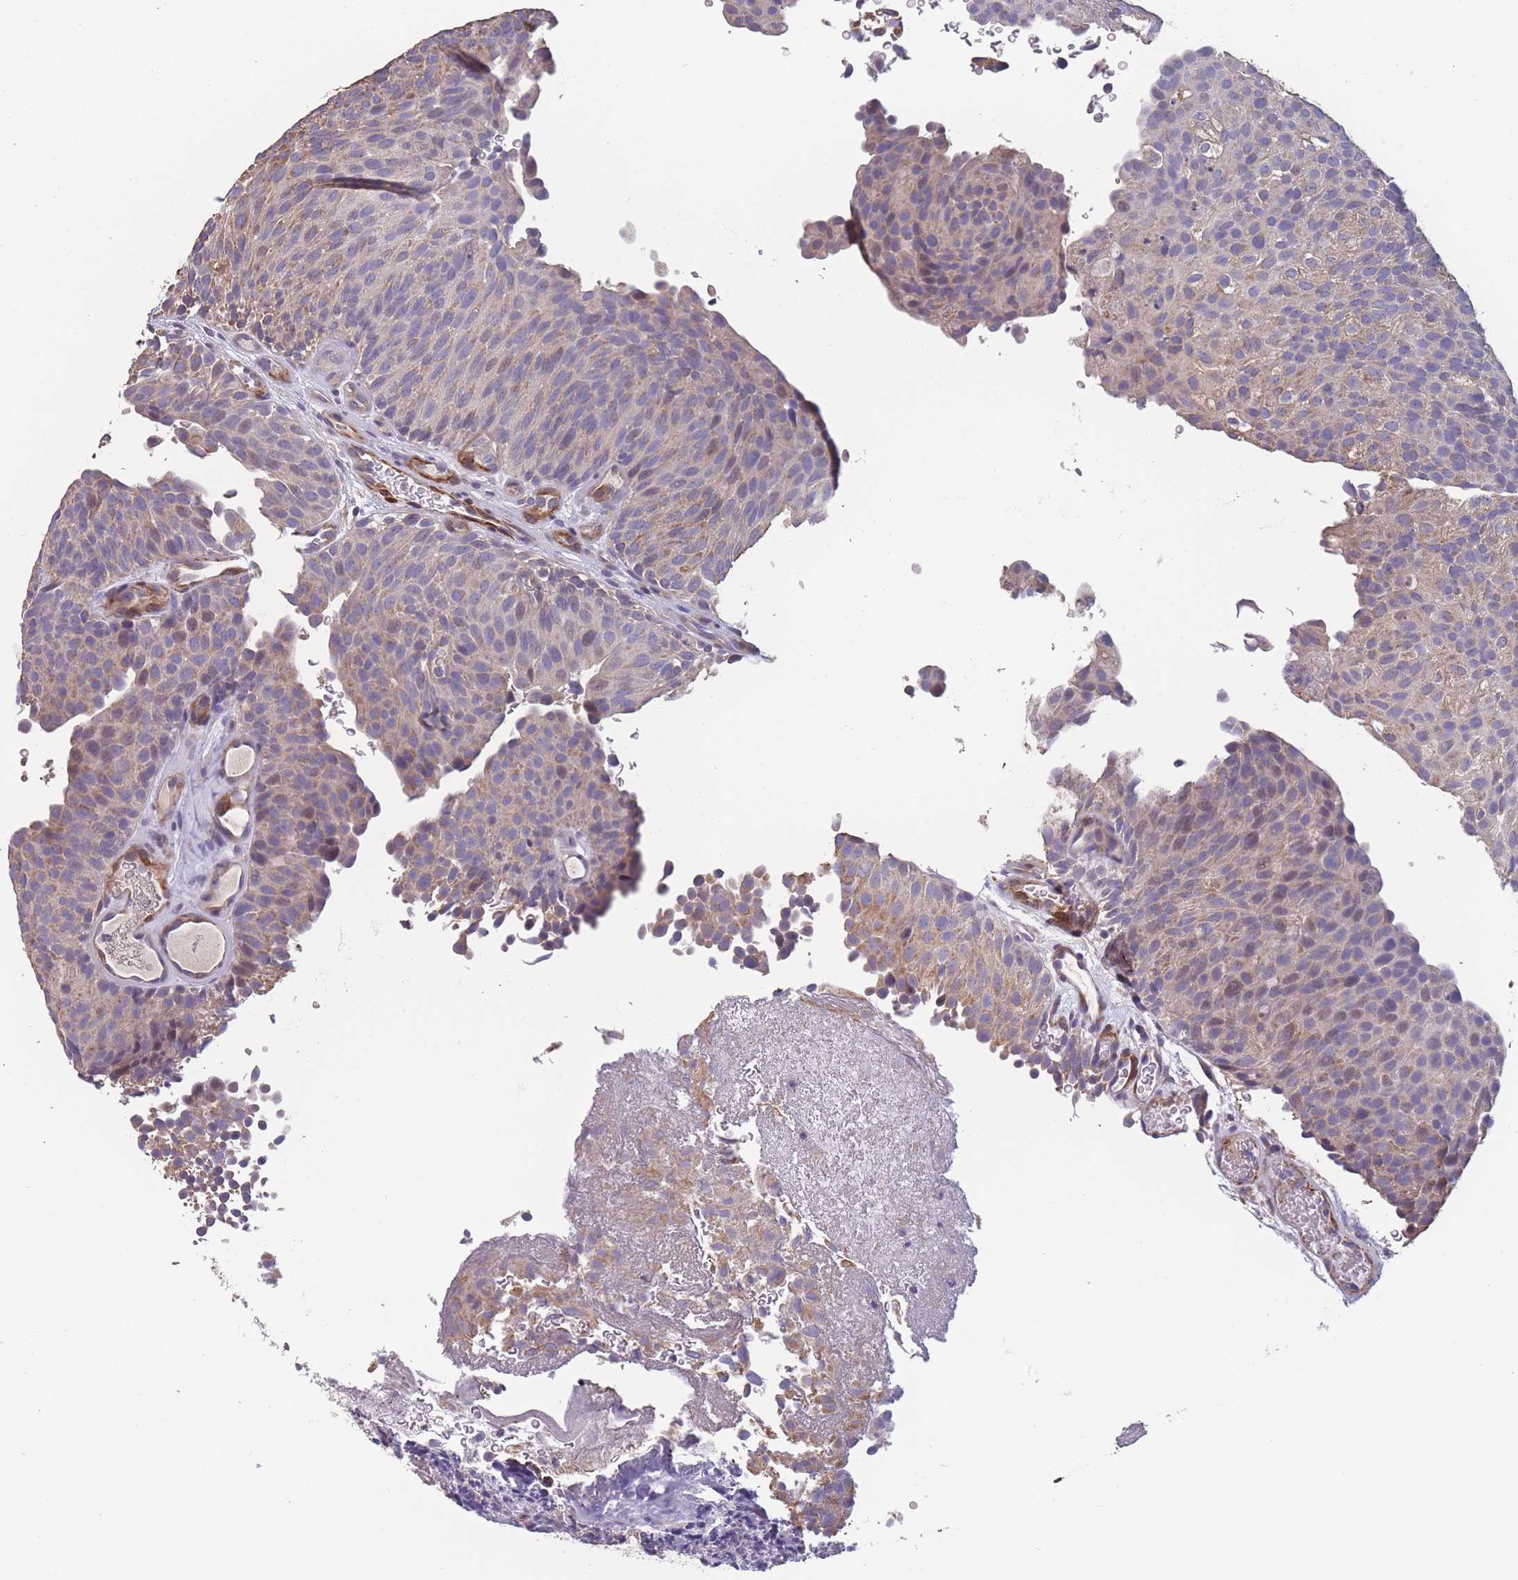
{"staining": {"intensity": "weak", "quantity": "25%-75%", "location": "cytoplasmic/membranous,nuclear"}, "tissue": "urothelial cancer", "cell_type": "Tumor cells", "image_type": "cancer", "snomed": [{"axis": "morphology", "description": "Urothelial carcinoma, Low grade"}, {"axis": "topography", "description": "Urinary bladder"}], "caption": "Weak cytoplasmic/membranous and nuclear protein positivity is seen in about 25%-75% of tumor cells in urothelial carcinoma (low-grade).", "gene": "TOMM40L", "patient": {"sex": "male", "age": 78}}